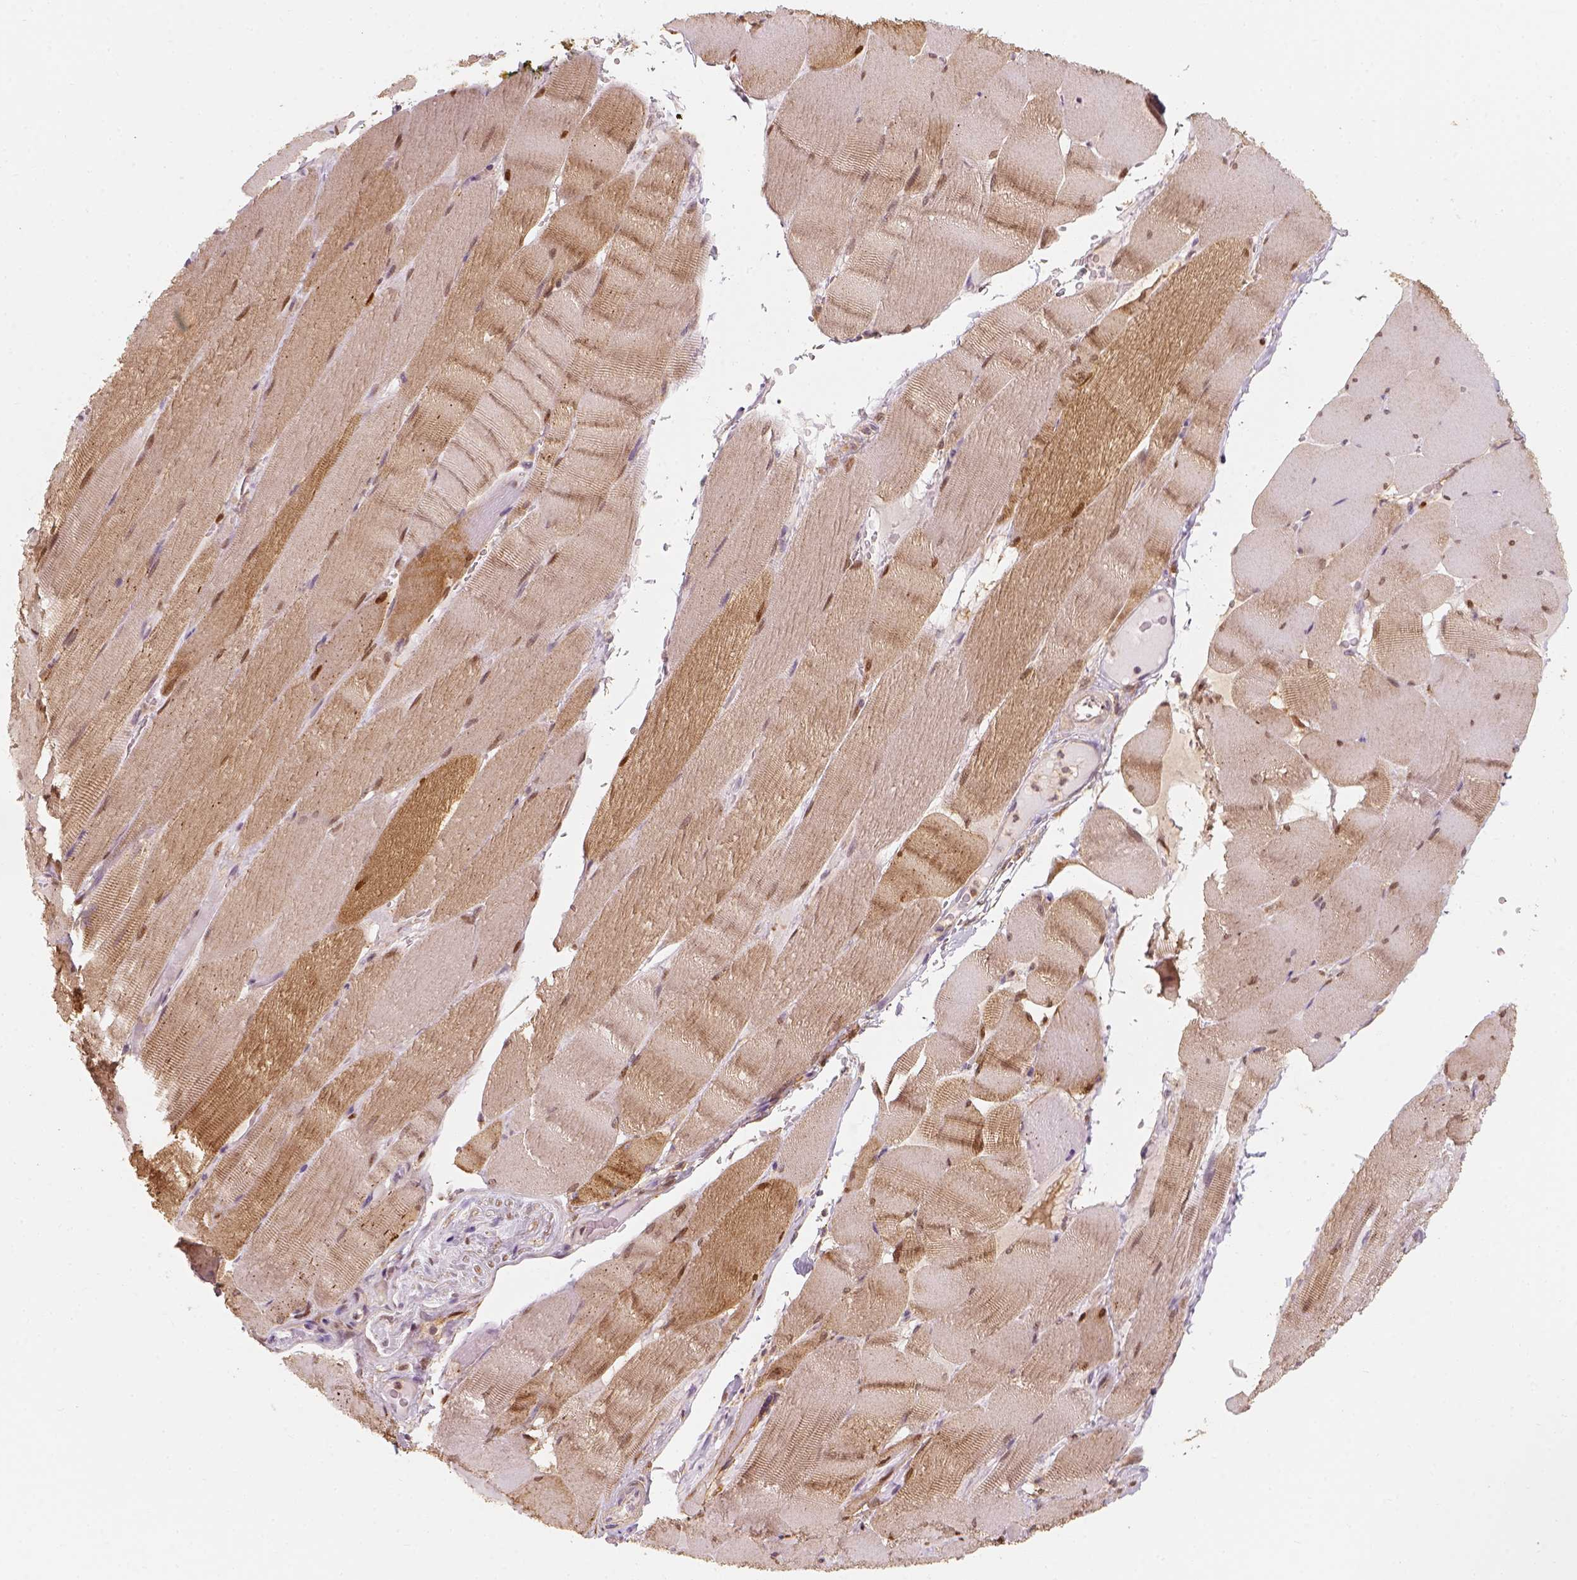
{"staining": {"intensity": "moderate", "quantity": "25%-75%", "location": "cytoplasmic/membranous"}, "tissue": "skeletal muscle", "cell_type": "Myocytes", "image_type": "normal", "snomed": [{"axis": "morphology", "description": "Normal tissue, NOS"}, {"axis": "topography", "description": "Skeletal muscle"}], "caption": "The immunohistochemical stain labels moderate cytoplasmic/membranous positivity in myocytes of benign skeletal muscle. (Stains: DAB (3,3'-diaminobenzidine) in brown, nuclei in blue, Microscopy: brightfield microscopy at high magnification).", "gene": "SQSTM1", "patient": {"sex": "male", "age": 56}}